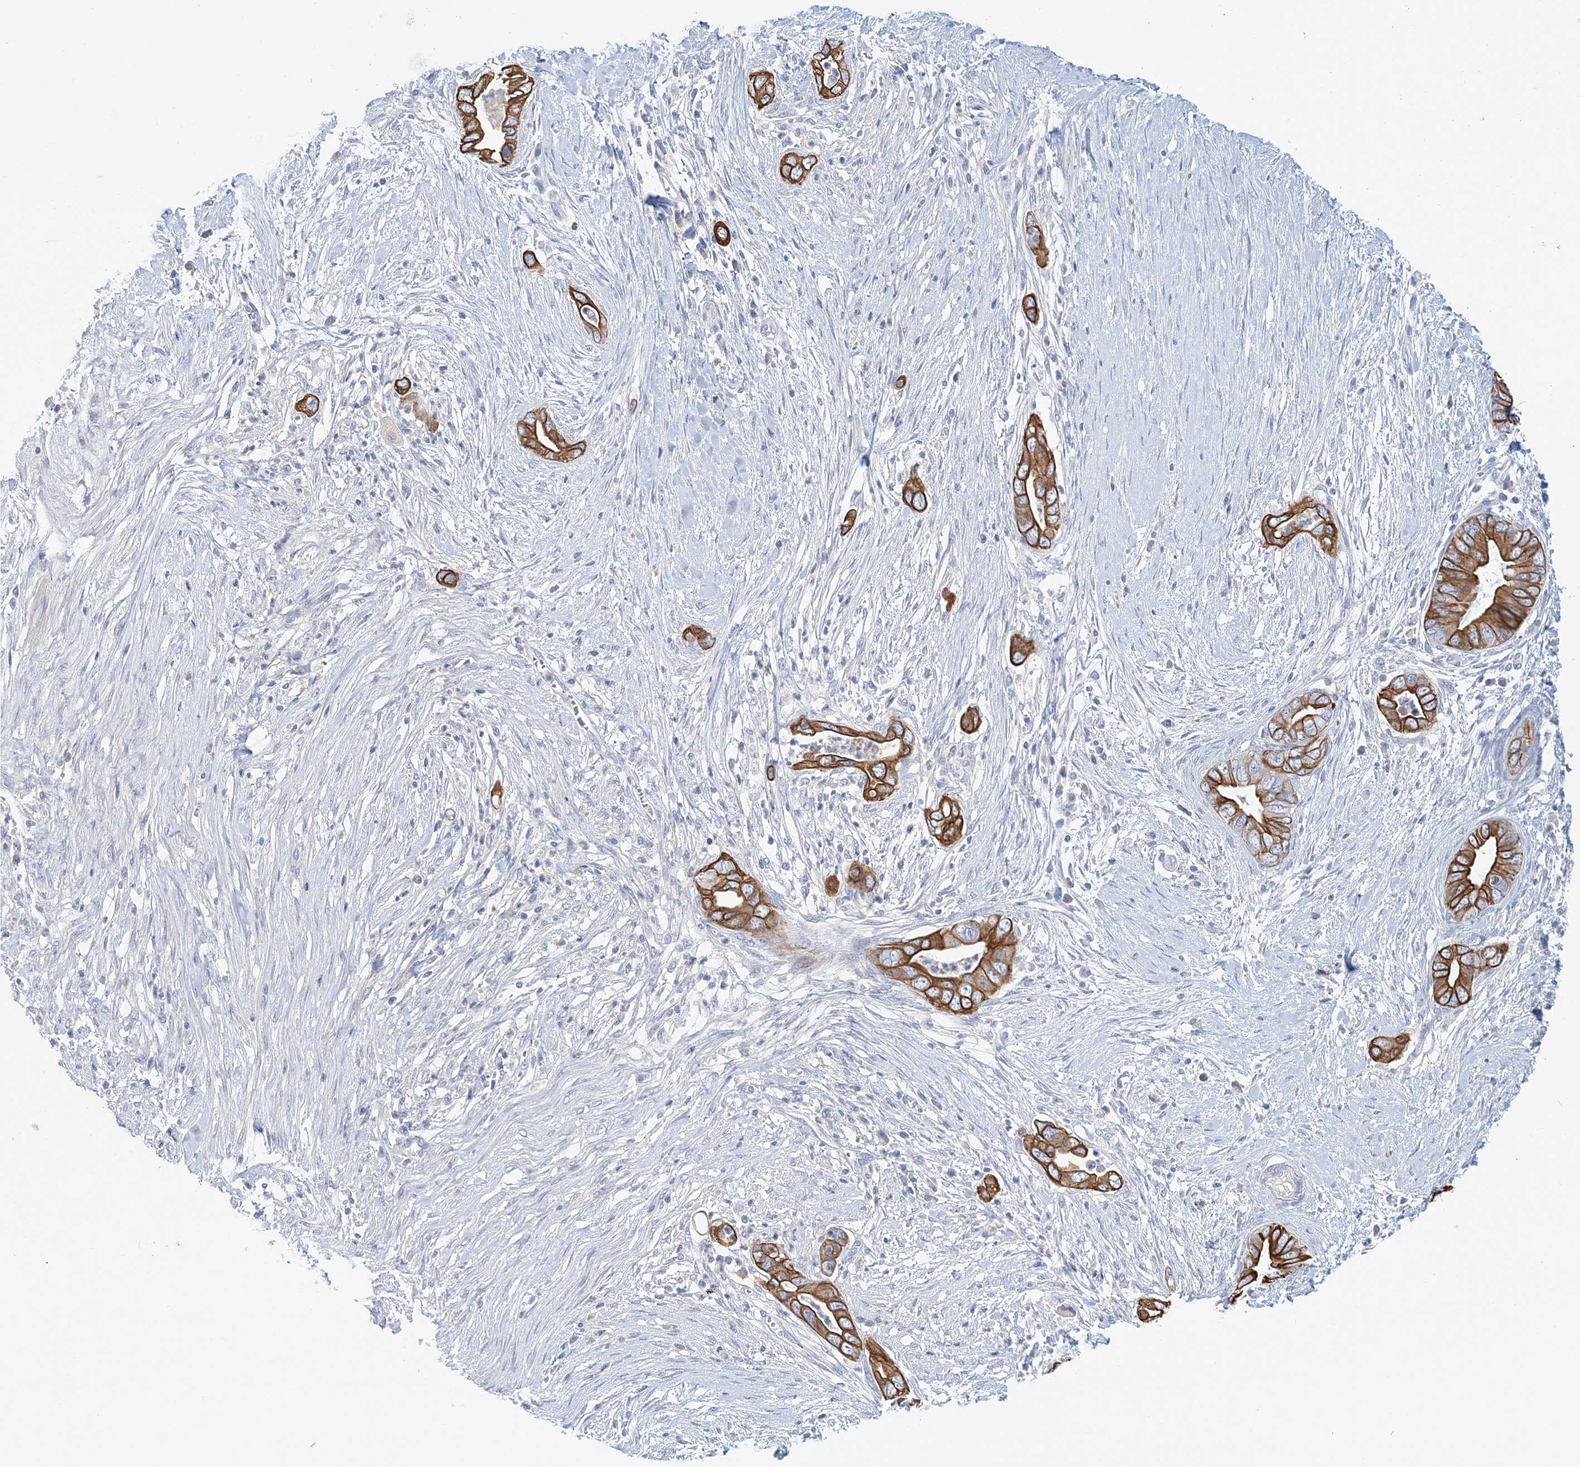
{"staining": {"intensity": "strong", "quantity": ">75%", "location": "cytoplasmic/membranous"}, "tissue": "pancreatic cancer", "cell_type": "Tumor cells", "image_type": "cancer", "snomed": [{"axis": "morphology", "description": "Adenocarcinoma, NOS"}, {"axis": "topography", "description": "Pancreas"}], "caption": "A high-resolution histopathology image shows immunohistochemistry (IHC) staining of pancreatic adenocarcinoma, which shows strong cytoplasmic/membranous staining in about >75% of tumor cells. The staining was performed using DAB to visualize the protein expression in brown, while the nuclei were stained in blue with hematoxylin (Magnification: 20x).", "gene": "LRRIQ4", "patient": {"sex": "male", "age": 75}}